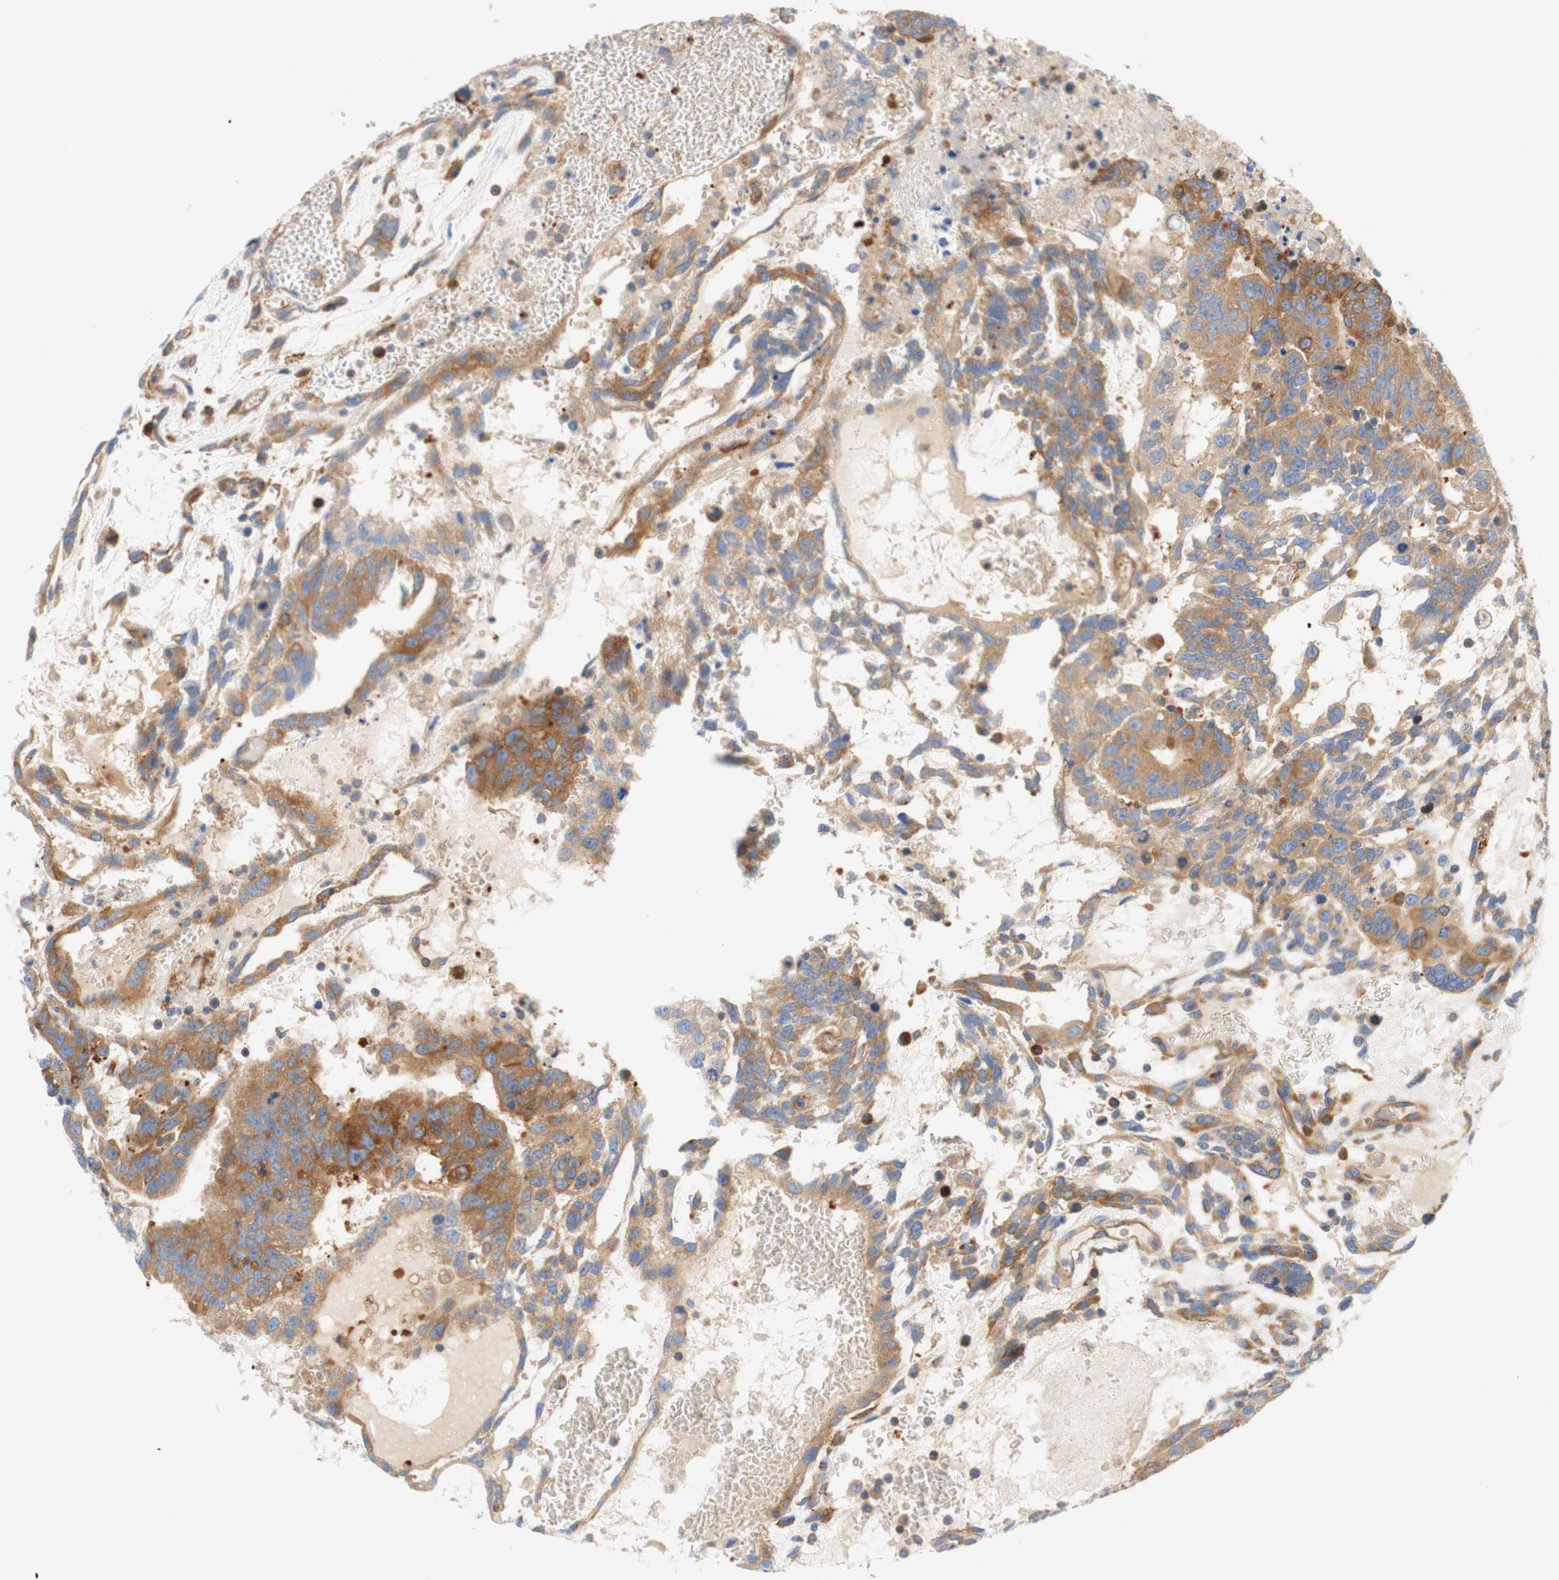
{"staining": {"intensity": "weak", "quantity": ">75%", "location": "cytoplasmic/membranous"}, "tissue": "testis cancer", "cell_type": "Tumor cells", "image_type": "cancer", "snomed": [{"axis": "morphology", "description": "Seminoma, NOS"}, {"axis": "morphology", "description": "Carcinoma, Embryonal, NOS"}, {"axis": "topography", "description": "Testis"}], "caption": "The photomicrograph shows staining of testis cancer, revealing weak cytoplasmic/membranous protein expression (brown color) within tumor cells.", "gene": "STOM", "patient": {"sex": "male", "age": 52}}